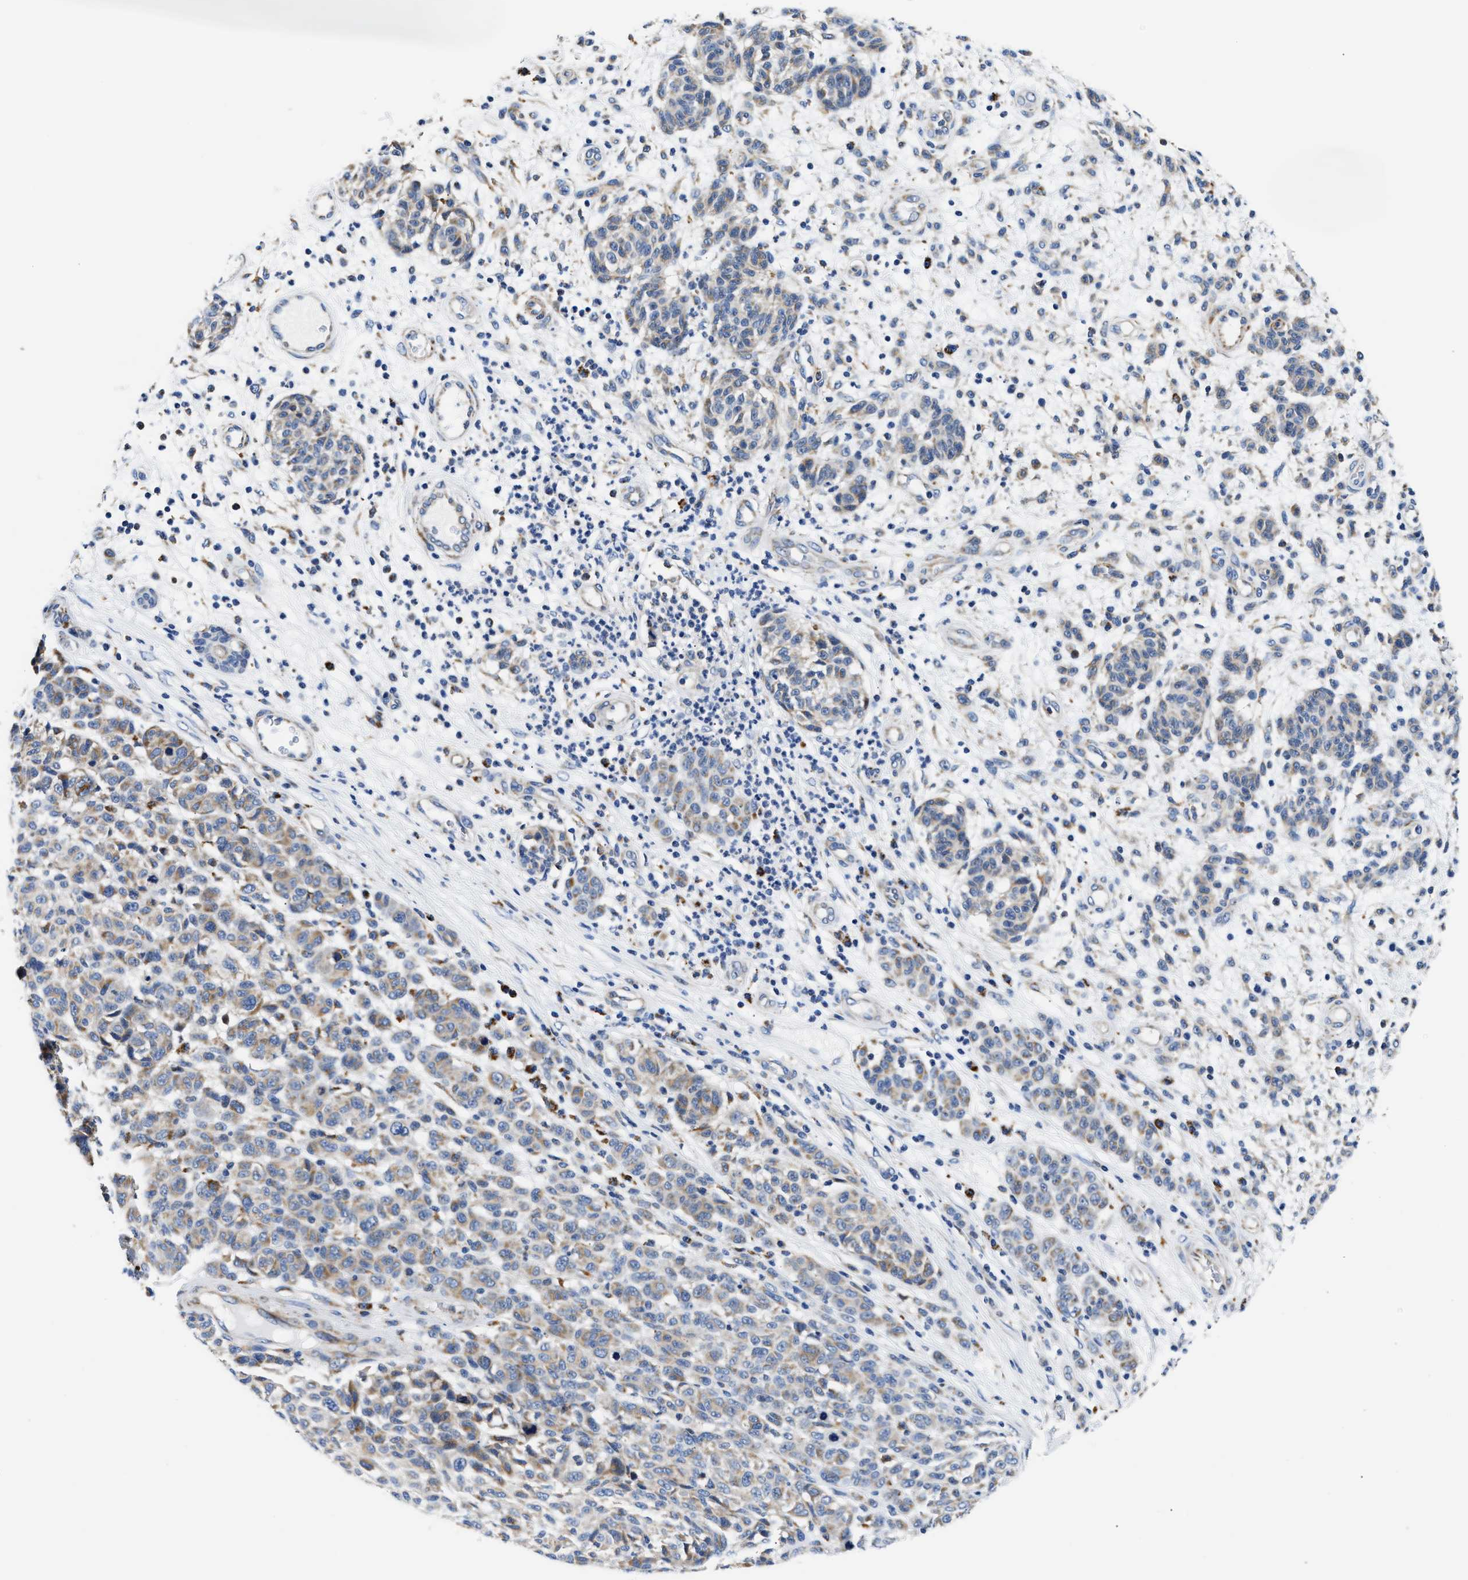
{"staining": {"intensity": "weak", "quantity": ">75%", "location": "cytoplasmic/membranous"}, "tissue": "melanoma", "cell_type": "Tumor cells", "image_type": "cancer", "snomed": [{"axis": "morphology", "description": "Malignant melanoma, NOS"}, {"axis": "topography", "description": "Skin"}], "caption": "Melanoma stained with immunohistochemistry shows weak cytoplasmic/membranous expression in approximately >75% of tumor cells. (DAB = brown stain, brightfield microscopy at high magnification).", "gene": "ACADVL", "patient": {"sex": "male", "age": 59}}